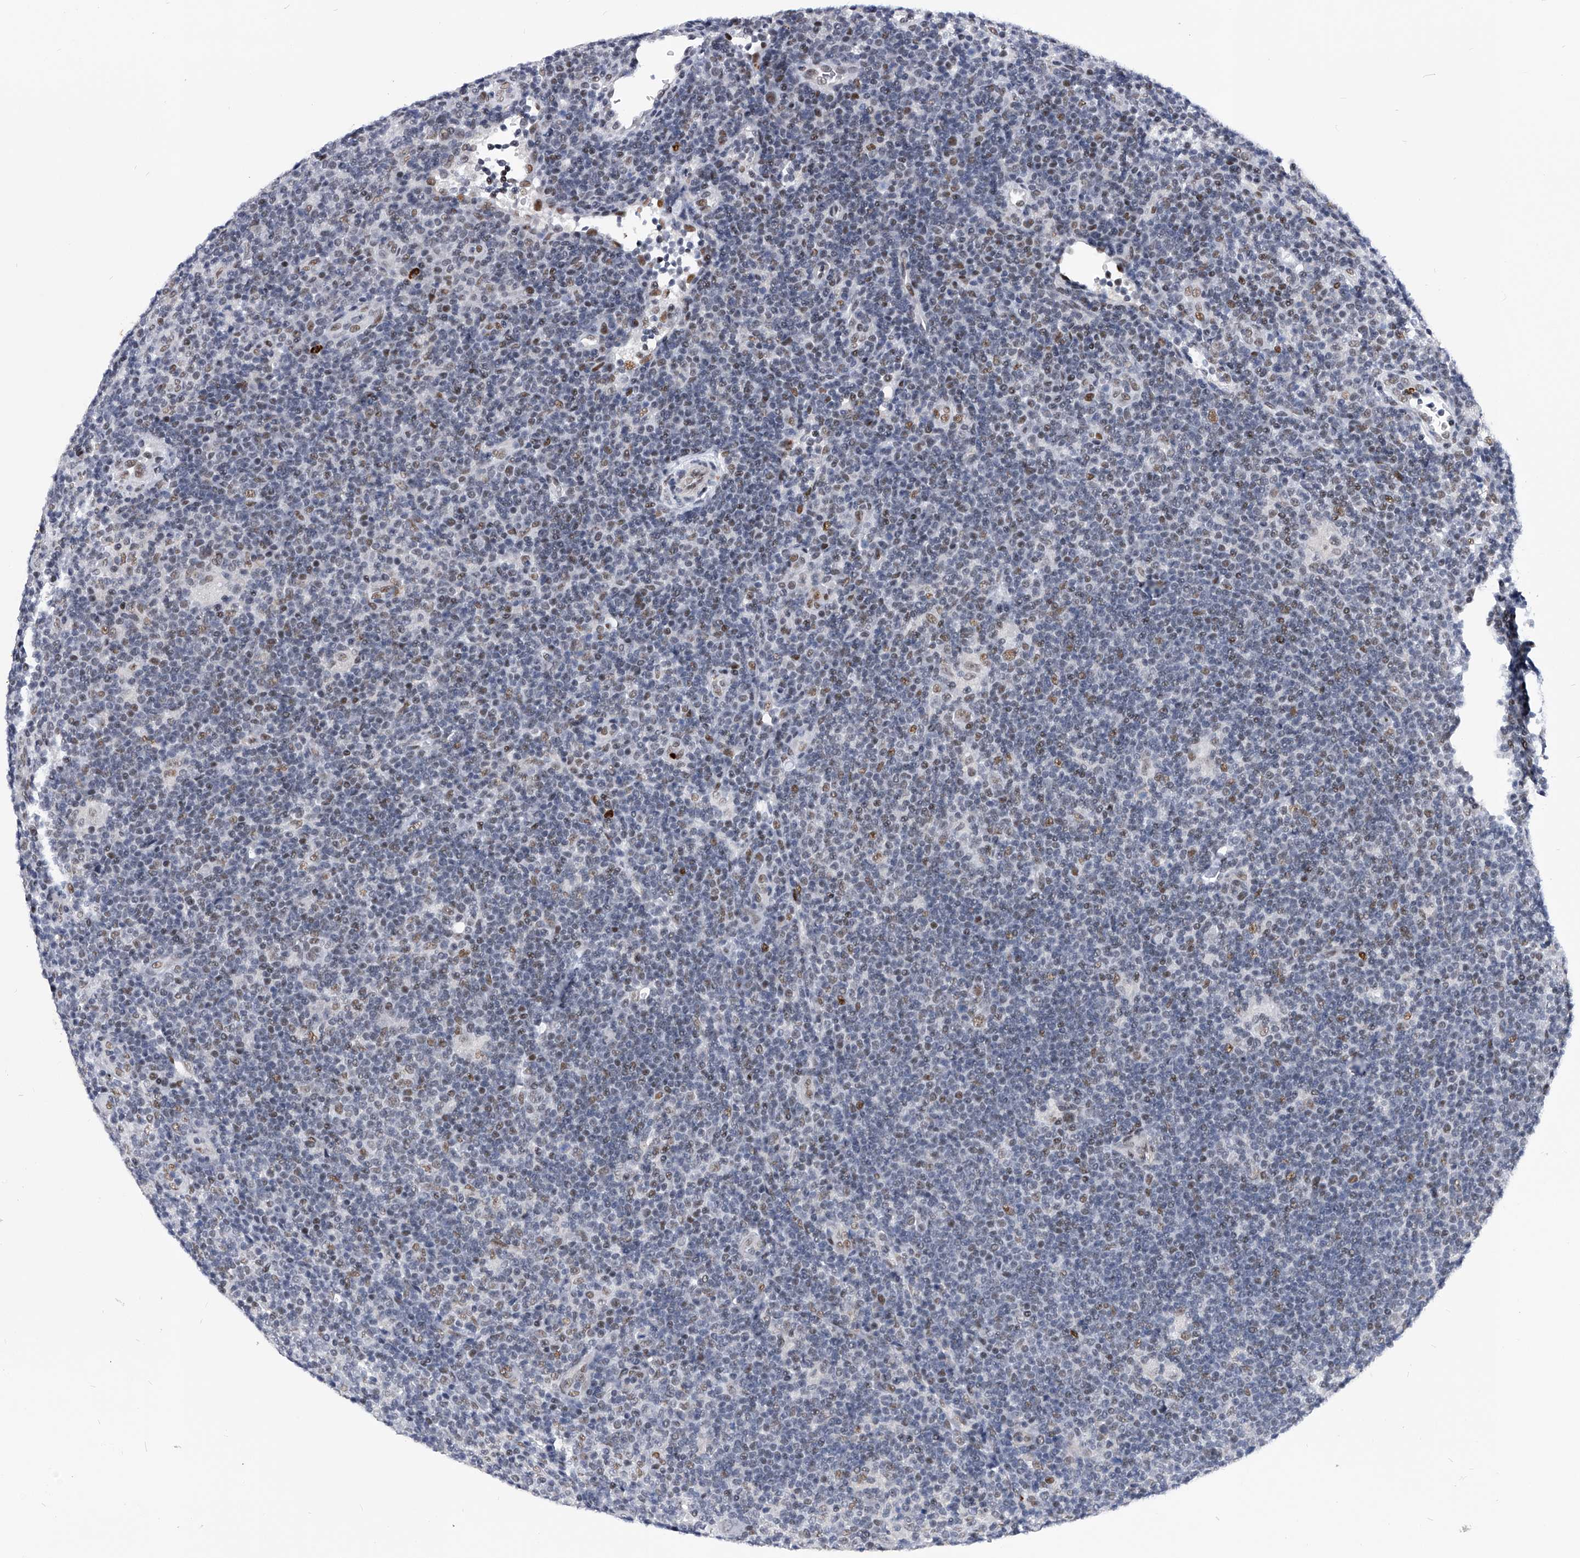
{"staining": {"intensity": "weak", "quantity": ">75%", "location": "nuclear"}, "tissue": "lymphoma", "cell_type": "Tumor cells", "image_type": "cancer", "snomed": [{"axis": "morphology", "description": "Hodgkin's disease, NOS"}, {"axis": "topography", "description": "Lymph node"}], "caption": "Immunohistochemistry image of human Hodgkin's disease stained for a protein (brown), which exhibits low levels of weak nuclear positivity in approximately >75% of tumor cells.", "gene": "TESK2", "patient": {"sex": "female", "age": 57}}